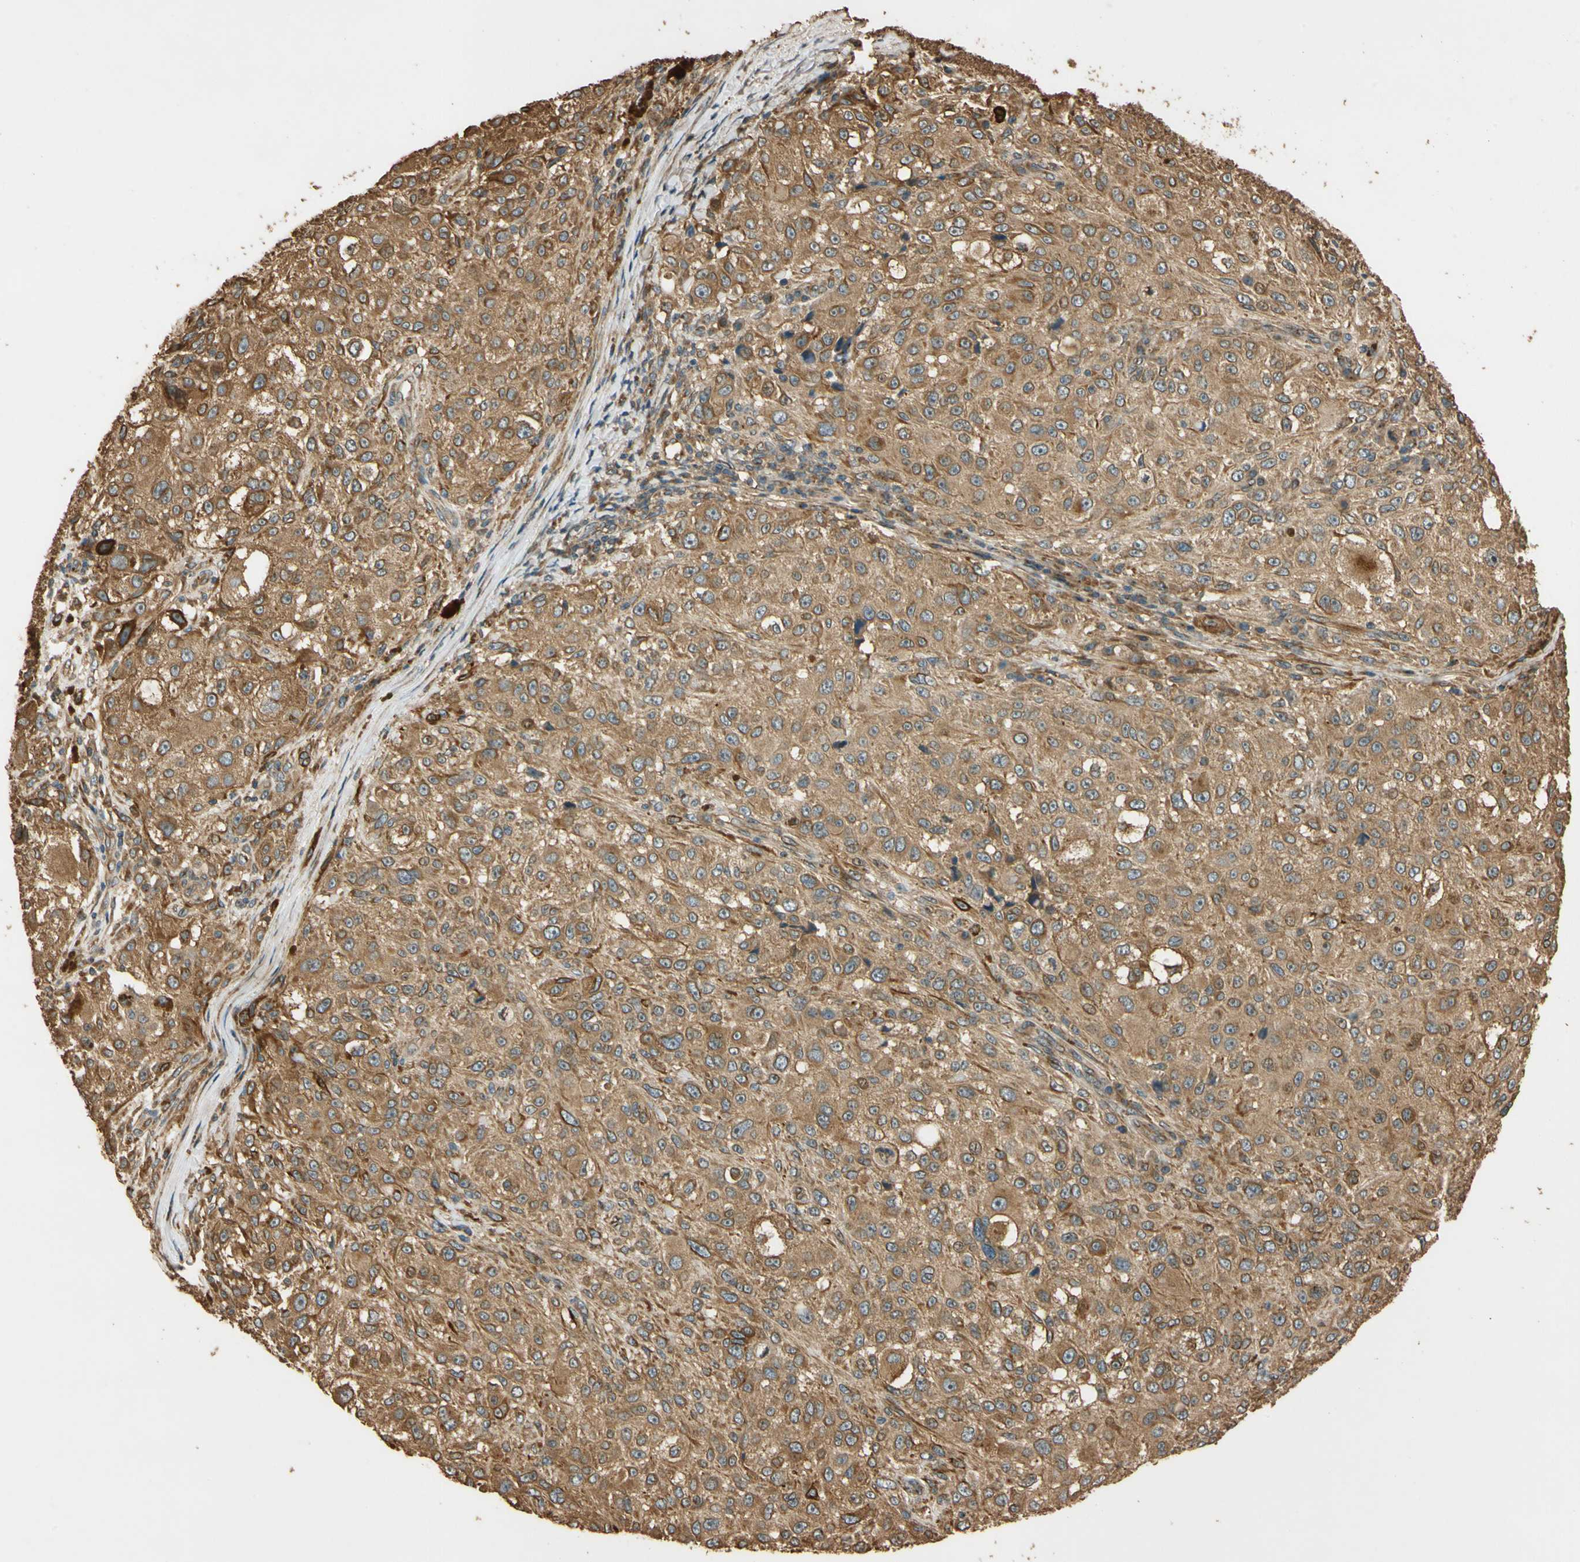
{"staining": {"intensity": "moderate", "quantity": ">75%", "location": "cytoplasmic/membranous"}, "tissue": "melanoma", "cell_type": "Tumor cells", "image_type": "cancer", "snomed": [{"axis": "morphology", "description": "Necrosis, NOS"}, {"axis": "morphology", "description": "Malignant melanoma, NOS"}, {"axis": "topography", "description": "Skin"}], "caption": "Moderate cytoplasmic/membranous expression for a protein is appreciated in approximately >75% of tumor cells of melanoma using immunohistochemistry.", "gene": "MGRN1", "patient": {"sex": "female", "age": 87}}